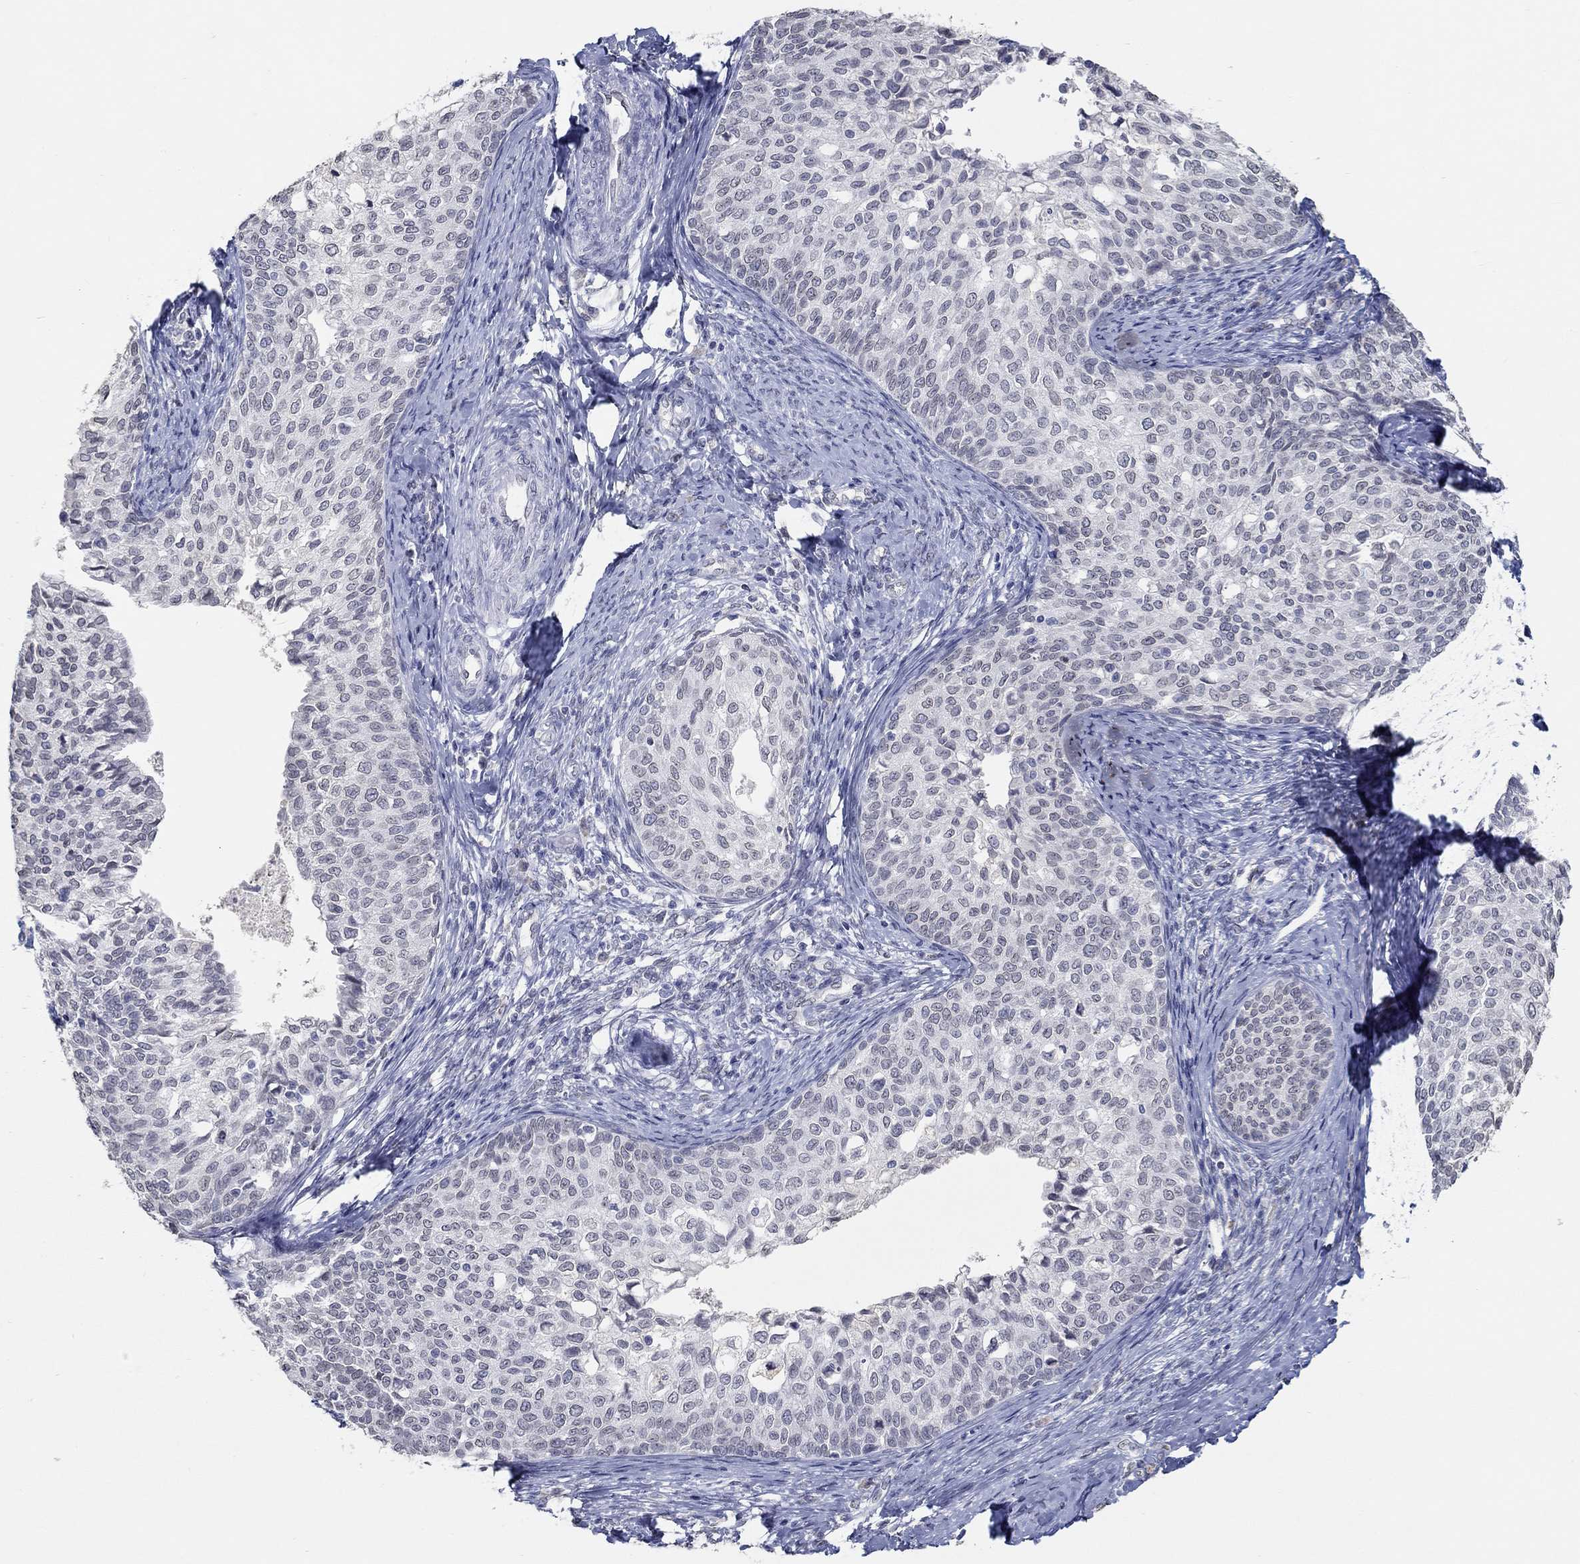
{"staining": {"intensity": "negative", "quantity": "none", "location": "none"}, "tissue": "cervical cancer", "cell_type": "Tumor cells", "image_type": "cancer", "snomed": [{"axis": "morphology", "description": "Squamous cell carcinoma, NOS"}, {"axis": "topography", "description": "Cervix"}], "caption": "DAB immunohistochemical staining of cervical squamous cell carcinoma displays no significant staining in tumor cells. (DAB immunohistochemistry, high magnification).", "gene": "NUP155", "patient": {"sex": "female", "age": 51}}